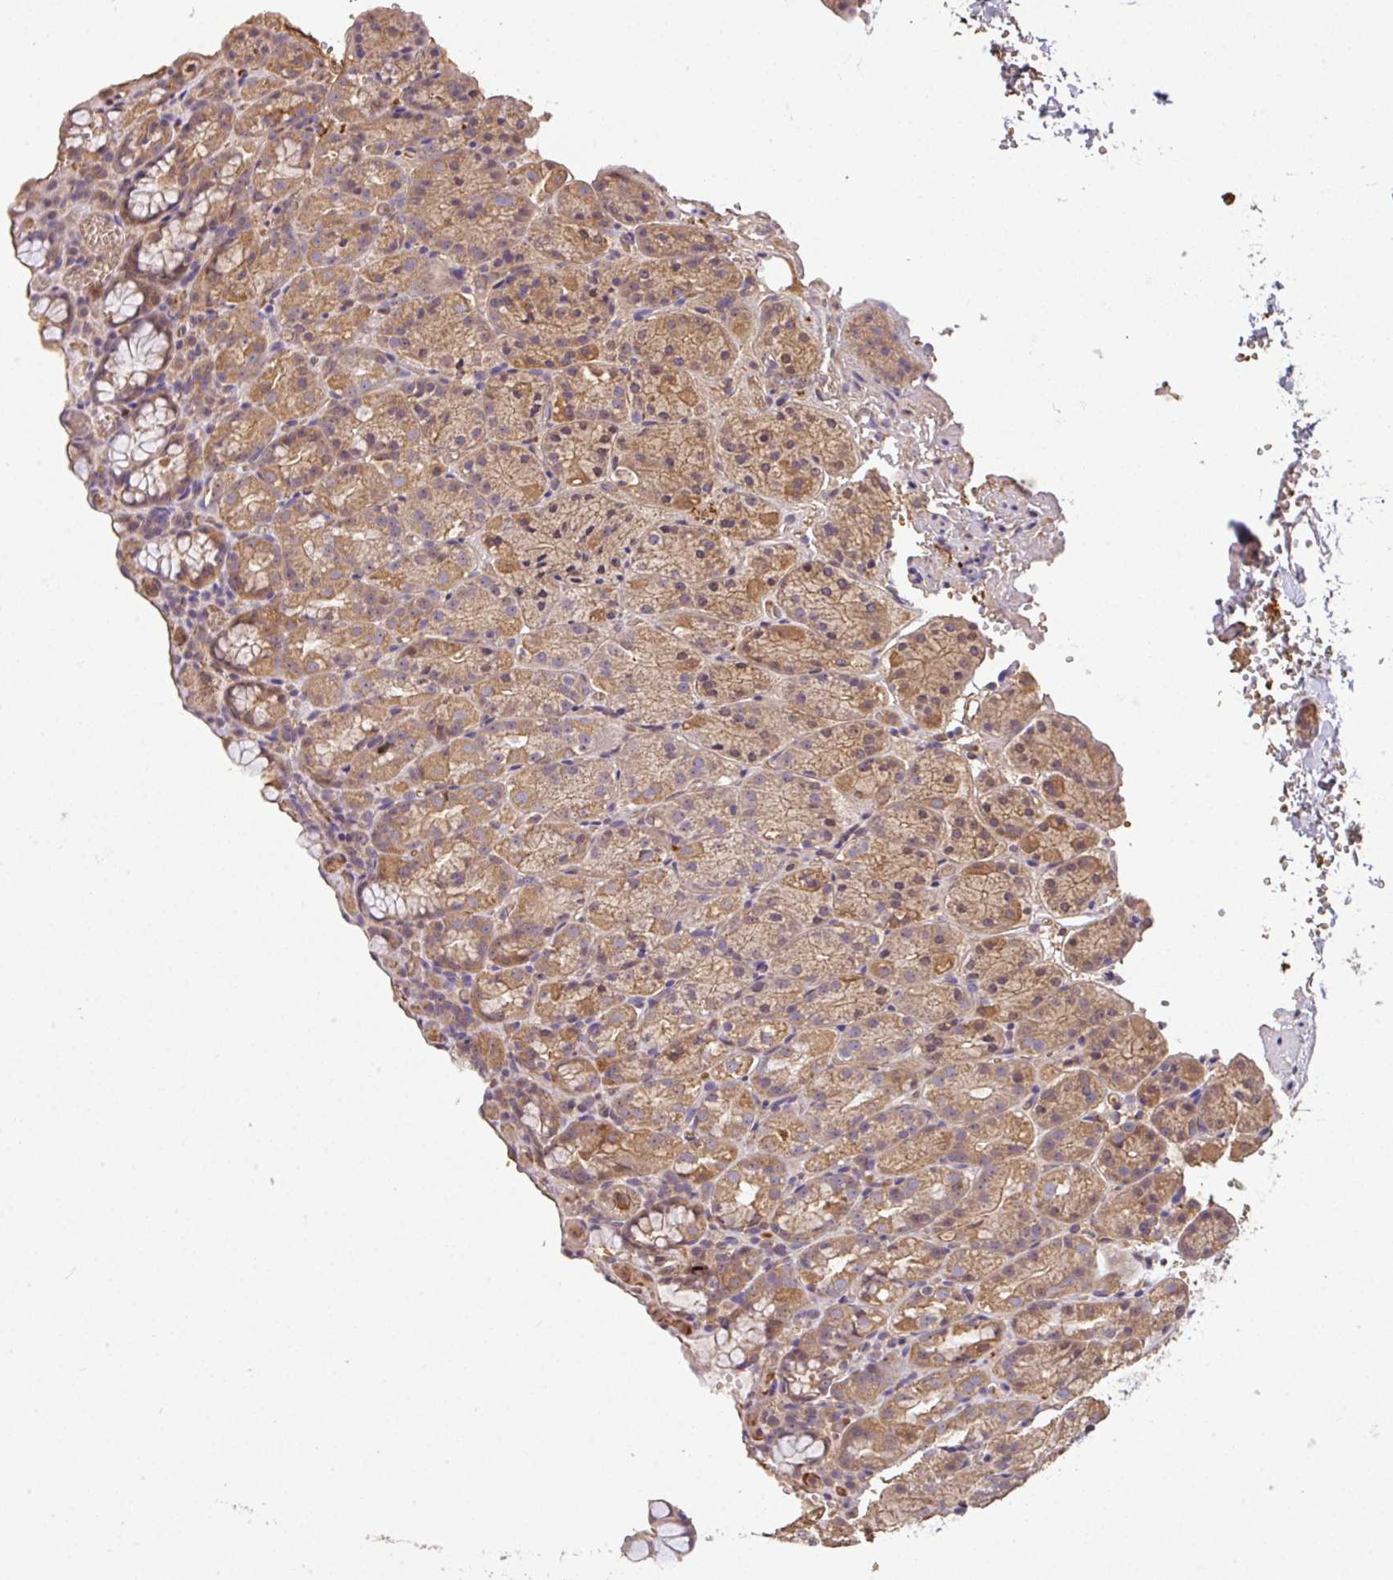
{"staining": {"intensity": "moderate", "quantity": ">75%", "location": "cytoplasmic/membranous"}, "tissue": "stomach", "cell_type": "Glandular cells", "image_type": "normal", "snomed": [{"axis": "morphology", "description": "Normal tissue, NOS"}, {"axis": "topography", "description": "Stomach, upper"}], "caption": "Moderate cytoplasmic/membranous staining for a protein is present in approximately >75% of glandular cells of benign stomach using immunohistochemistry.", "gene": "C1QTNF9B", "patient": {"sex": "female", "age": 81}}